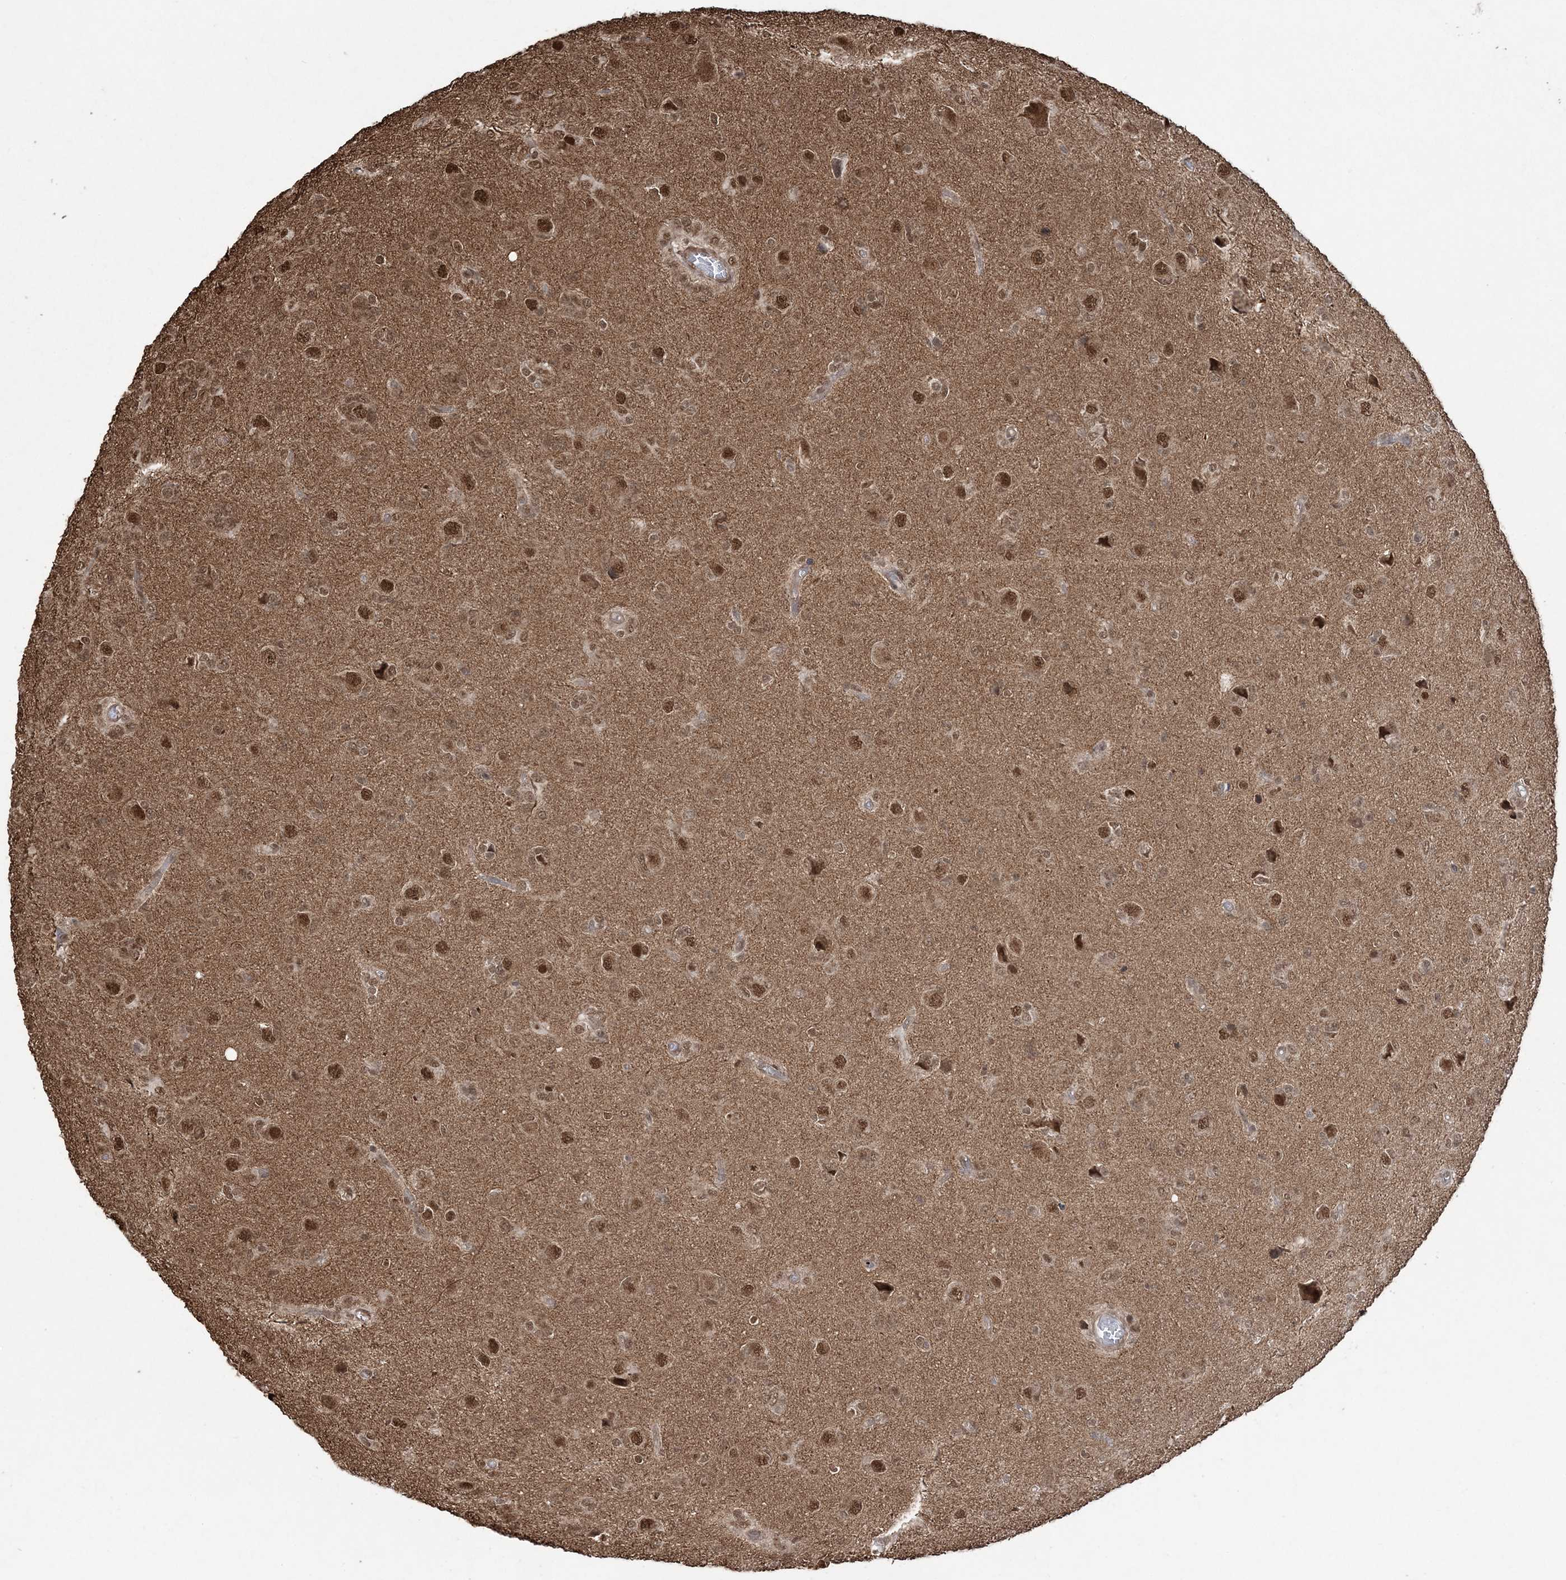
{"staining": {"intensity": "moderate", "quantity": ">75%", "location": "nuclear"}, "tissue": "glioma", "cell_type": "Tumor cells", "image_type": "cancer", "snomed": [{"axis": "morphology", "description": "Glioma, malignant, High grade"}, {"axis": "topography", "description": "Brain"}], "caption": "An immunohistochemistry micrograph of neoplastic tissue is shown. Protein staining in brown highlights moderate nuclear positivity in glioma within tumor cells.", "gene": "ZNF839", "patient": {"sex": "female", "age": 59}}